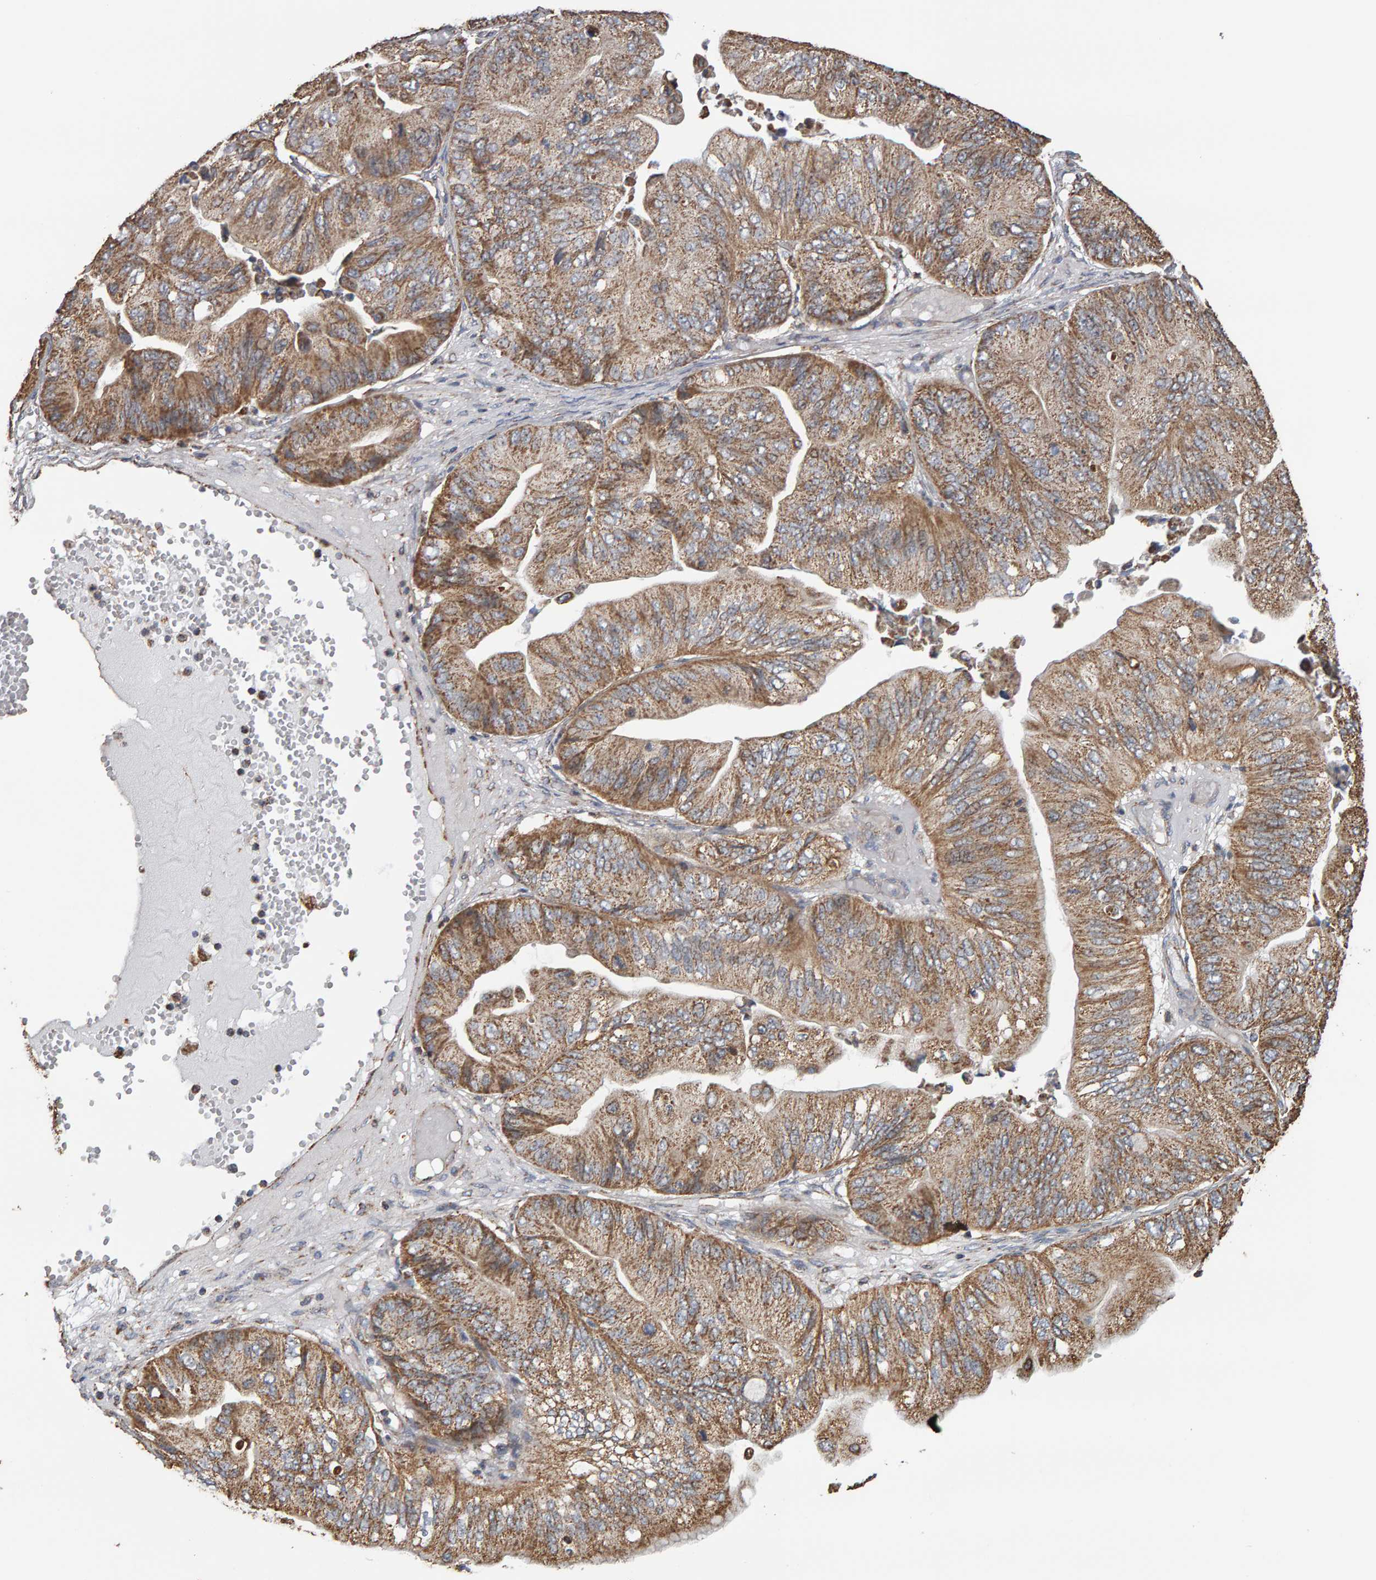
{"staining": {"intensity": "moderate", "quantity": ">75%", "location": "cytoplasmic/membranous"}, "tissue": "ovarian cancer", "cell_type": "Tumor cells", "image_type": "cancer", "snomed": [{"axis": "morphology", "description": "Cystadenocarcinoma, mucinous, NOS"}, {"axis": "topography", "description": "Ovary"}], "caption": "DAB immunohistochemical staining of mucinous cystadenocarcinoma (ovarian) displays moderate cytoplasmic/membranous protein positivity in approximately >75% of tumor cells. Using DAB (brown) and hematoxylin (blue) stains, captured at high magnification using brightfield microscopy.", "gene": "TOM1L1", "patient": {"sex": "female", "age": 61}}